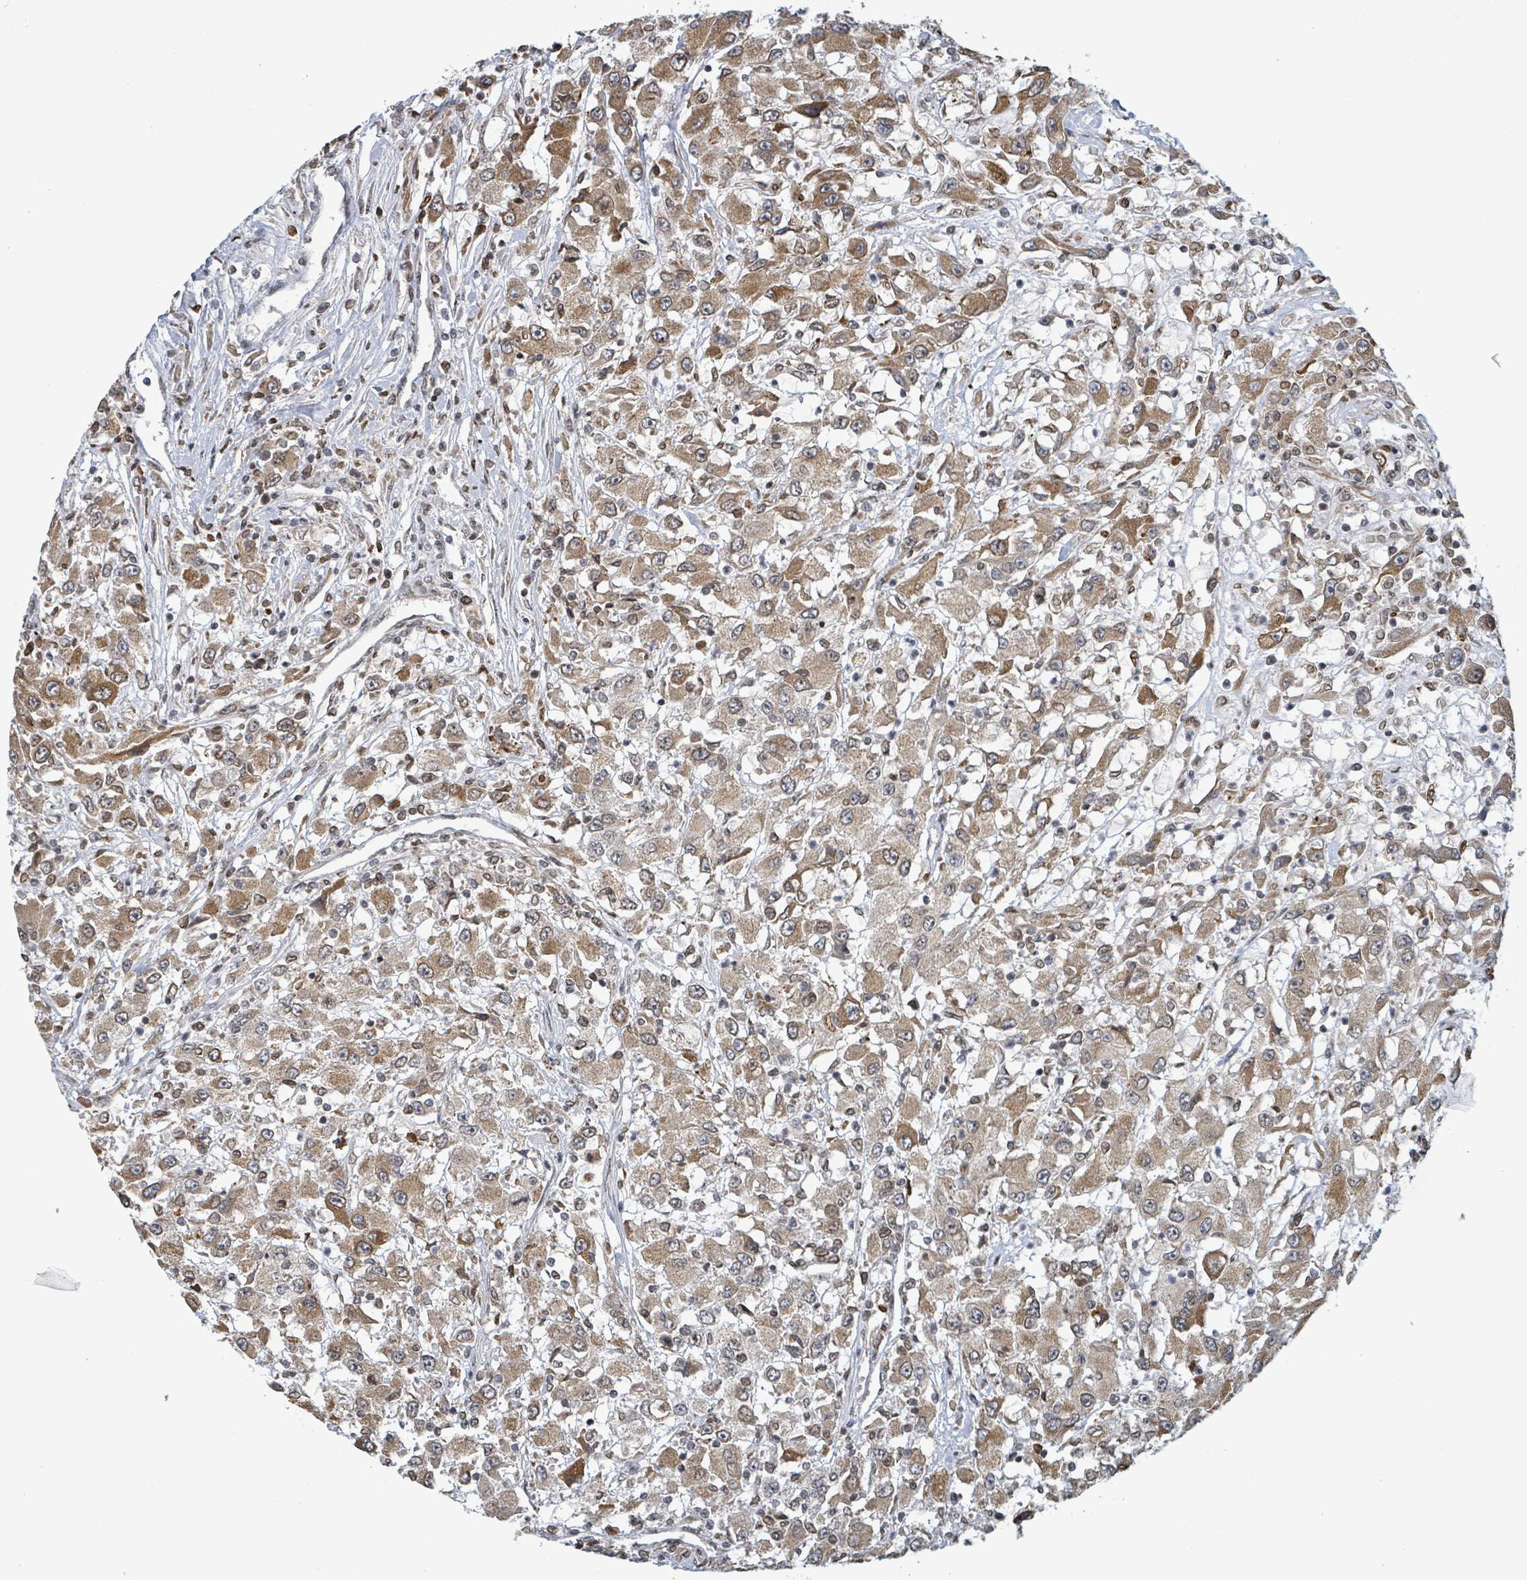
{"staining": {"intensity": "moderate", "quantity": ">75%", "location": "cytoplasmic/membranous"}, "tissue": "renal cancer", "cell_type": "Tumor cells", "image_type": "cancer", "snomed": [{"axis": "morphology", "description": "Adenocarcinoma, NOS"}, {"axis": "topography", "description": "Kidney"}], "caption": "Immunohistochemical staining of human renal cancer reveals moderate cytoplasmic/membranous protein positivity in about >75% of tumor cells.", "gene": "SBF2", "patient": {"sex": "female", "age": 67}}